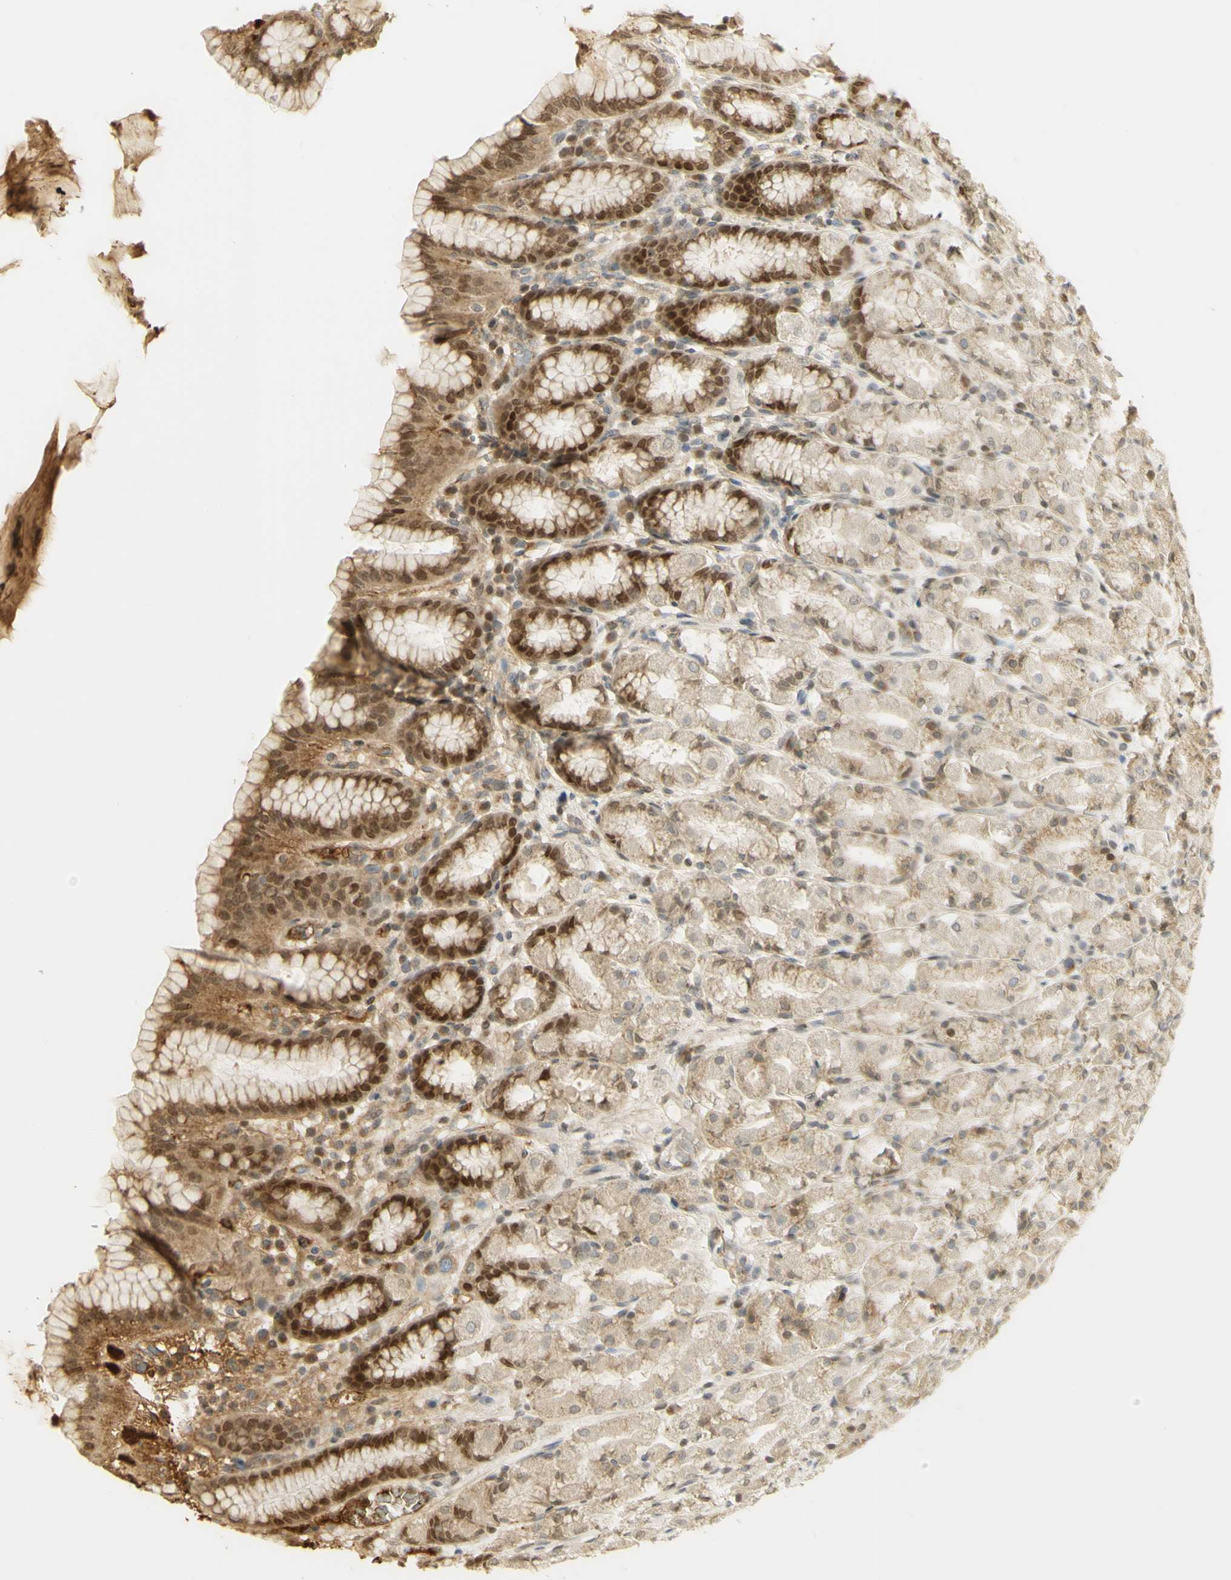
{"staining": {"intensity": "moderate", "quantity": ">75%", "location": "cytoplasmic/membranous,nuclear"}, "tissue": "stomach", "cell_type": "Glandular cells", "image_type": "normal", "snomed": [{"axis": "morphology", "description": "Normal tissue, NOS"}, {"axis": "topography", "description": "Stomach, upper"}], "caption": "Normal stomach reveals moderate cytoplasmic/membranous,nuclear expression in approximately >75% of glandular cells, visualized by immunohistochemistry.", "gene": "KIF11", "patient": {"sex": "male", "age": 68}}